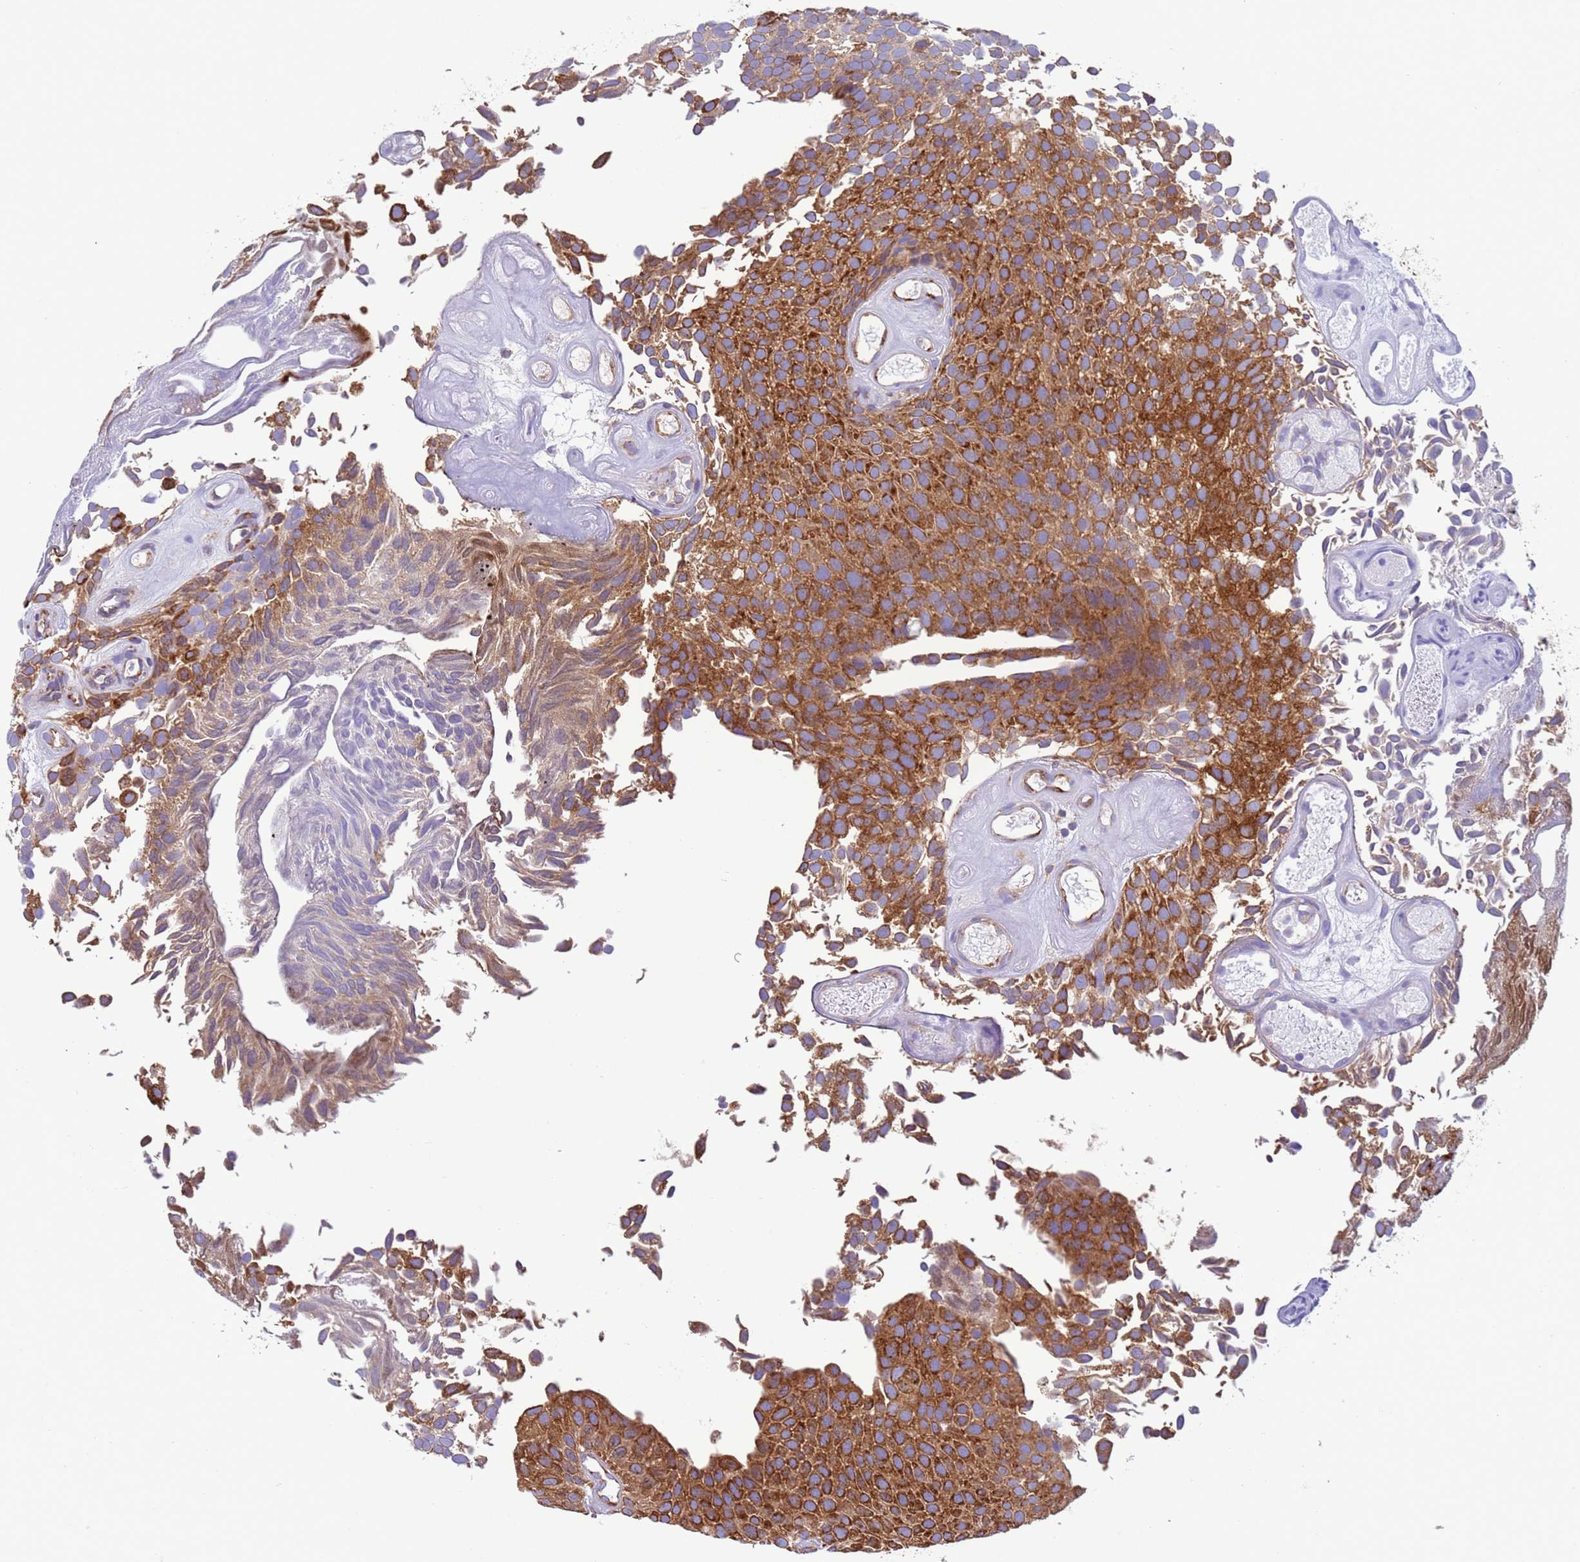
{"staining": {"intensity": "strong", "quantity": ">75%", "location": "cytoplasmic/membranous"}, "tissue": "urothelial cancer", "cell_type": "Tumor cells", "image_type": "cancer", "snomed": [{"axis": "morphology", "description": "Urothelial carcinoma, Low grade"}, {"axis": "topography", "description": "Urinary bladder"}], "caption": "DAB immunohistochemical staining of human urothelial carcinoma (low-grade) displays strong cytoplasmic/membranous protein positivity in approximately >75% of tumor cells.", "gene": "VARS1", "patient": {"sex": "male", "age": 89}}